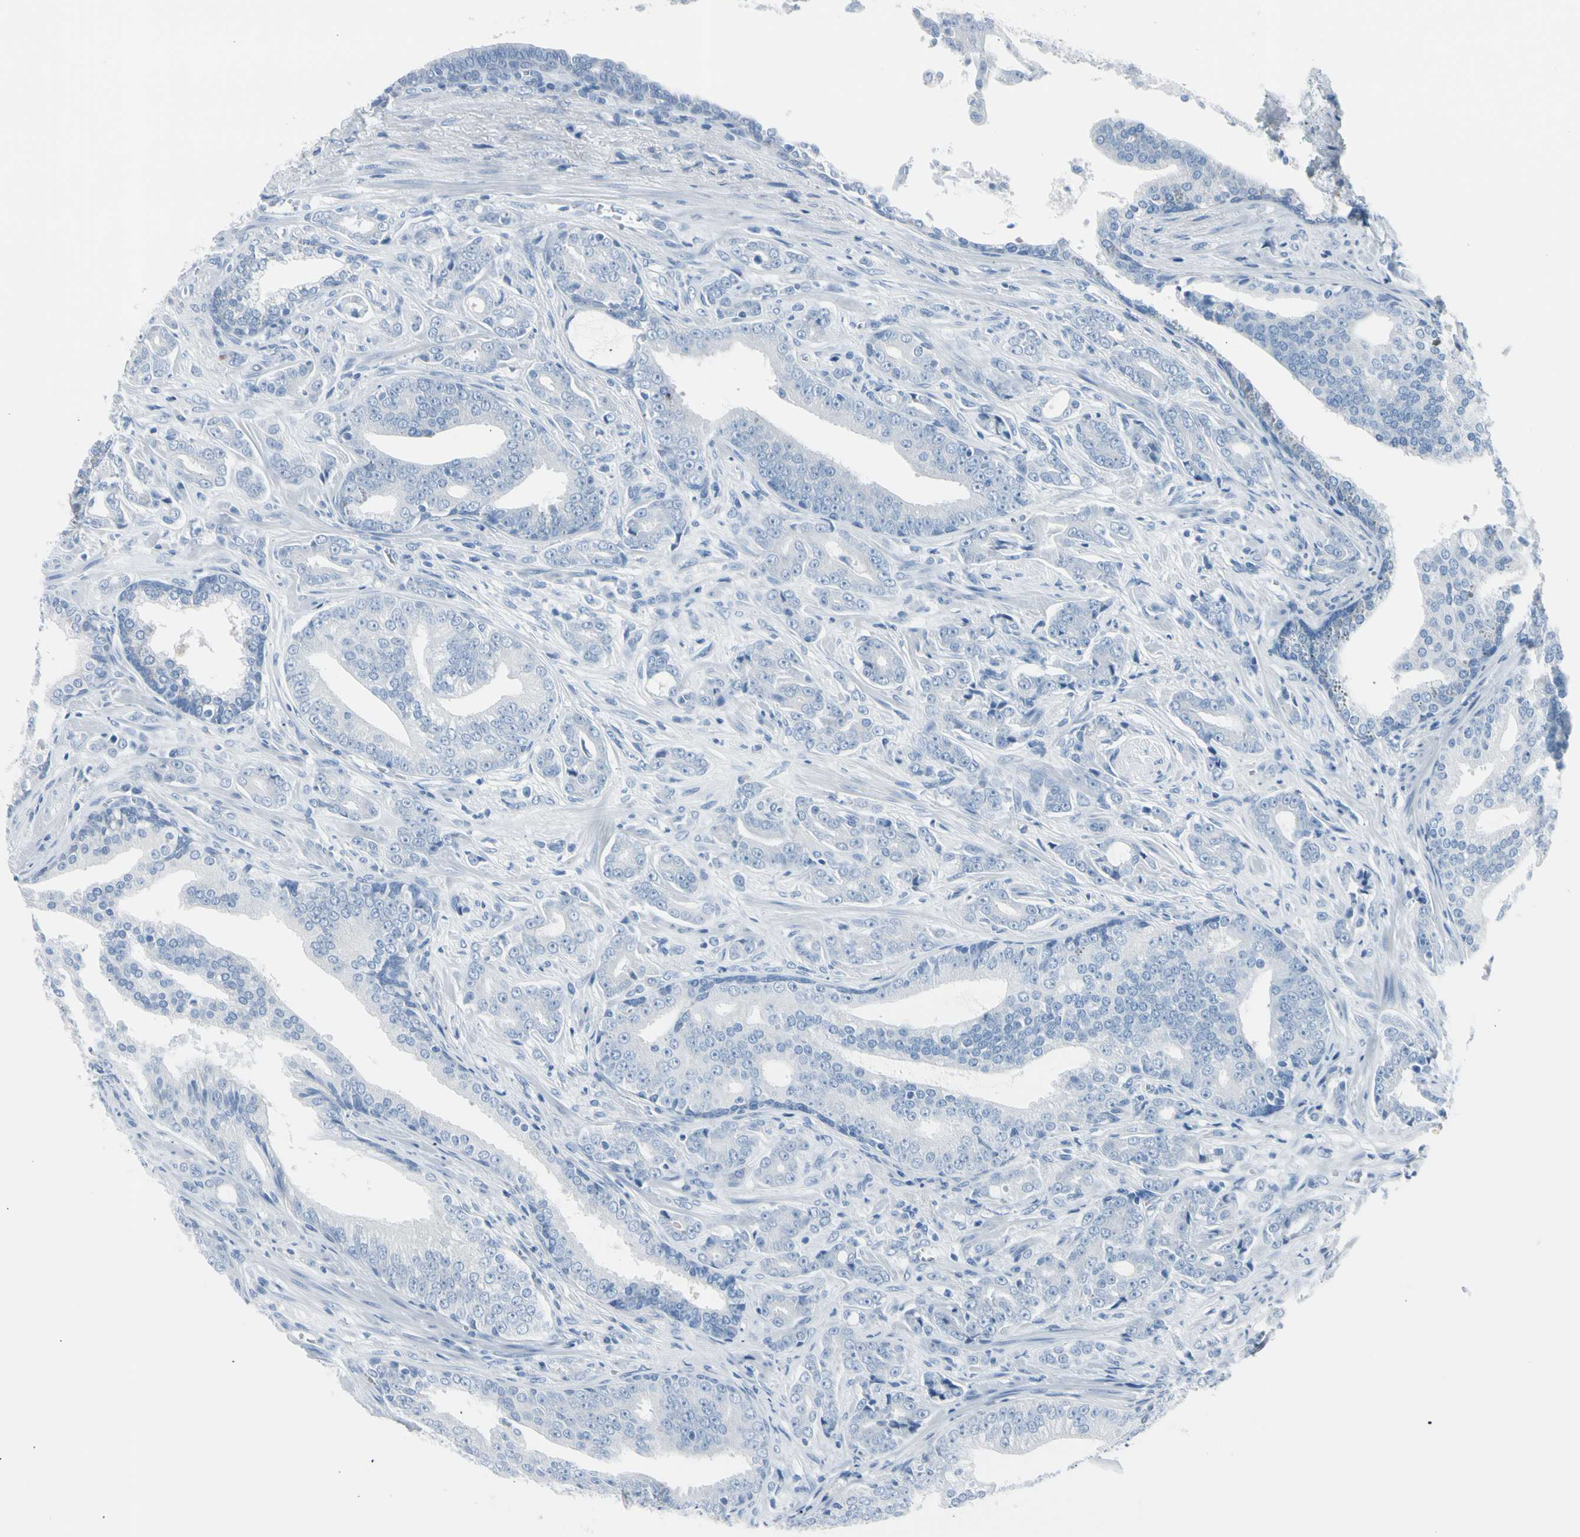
{"staining": {"intensity": "negative", "quantity": "none", "location": "none"}, "tissue": "prostate cancer", "cell_type": "Tumor cells", "image_type": "cancer", "snomed": [{"axis": "morphology", "description": "Adenocarcinoma, Low grade"}, {"axis": "topography", "description": "Prostate"}], "caption": "A high-resolution histopathology image shows IHC staining of prostate cancer (adenocarcinoma (low-grade)), which exhibits no significant positivity in tumor cells.", "gene": "TPO", "patient": {"sex": "male", "age": 58}}